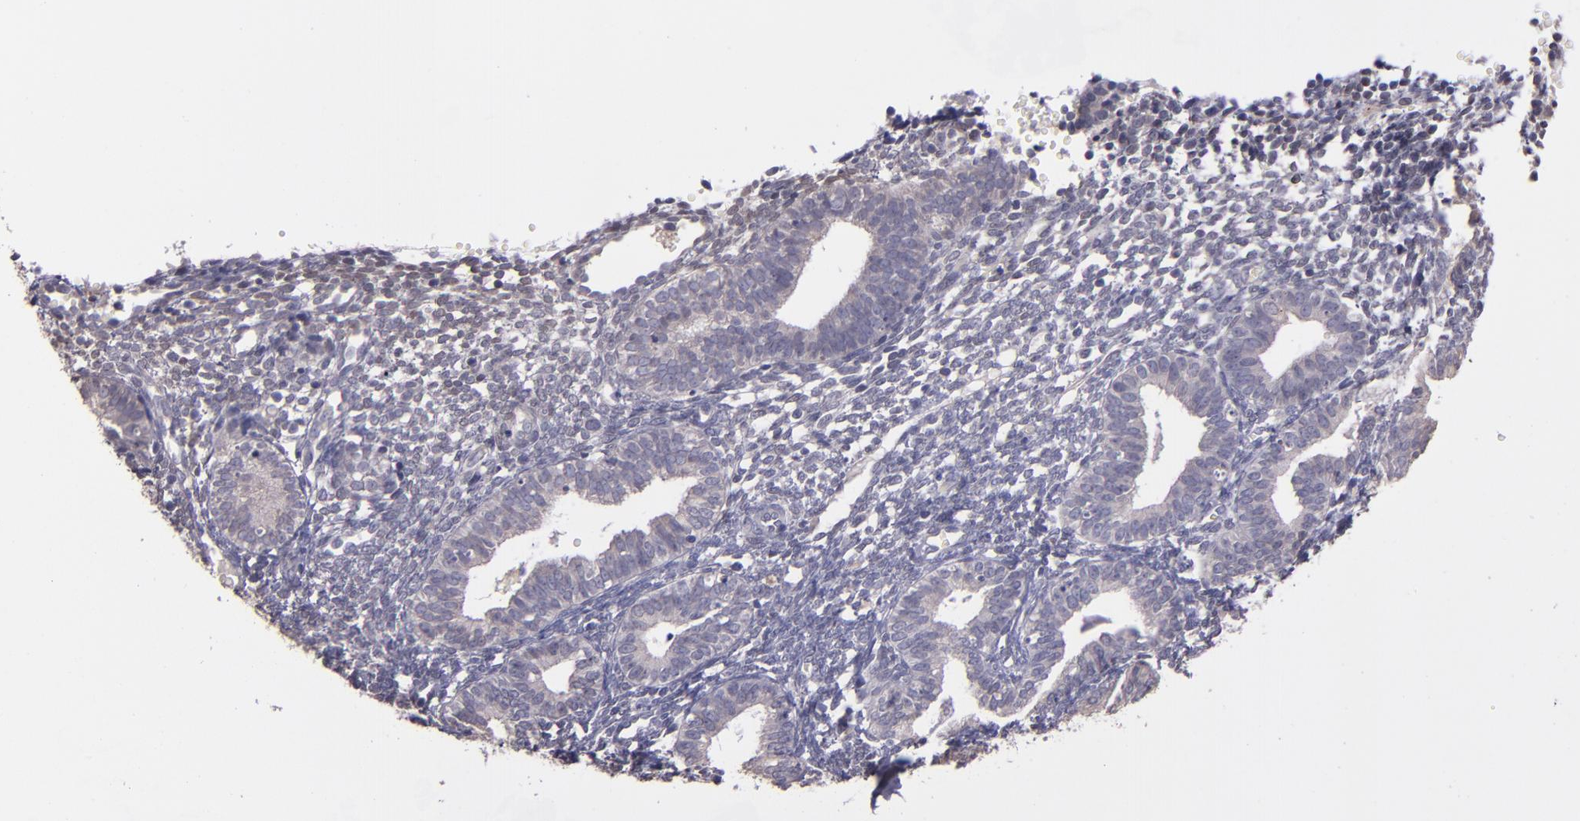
{"staining": {"intensity": "negative", "quantity": "none", "location": "none"}, "tissue": "endometrium", "cell_type": "Cells in endometrial stroma", "image_type": "normal", "snomed": [{"axis": "morphology", "description": "Normal tissue, NOS"}, {"axis": "topography", "description": "Endometrium"}], "caption": "Immunohistochemistry of normal endometrium shows no staining in cells in endometrial stroma.", "gene": "NUP62CL", "patient": {"sex": "female", "age": 61}}